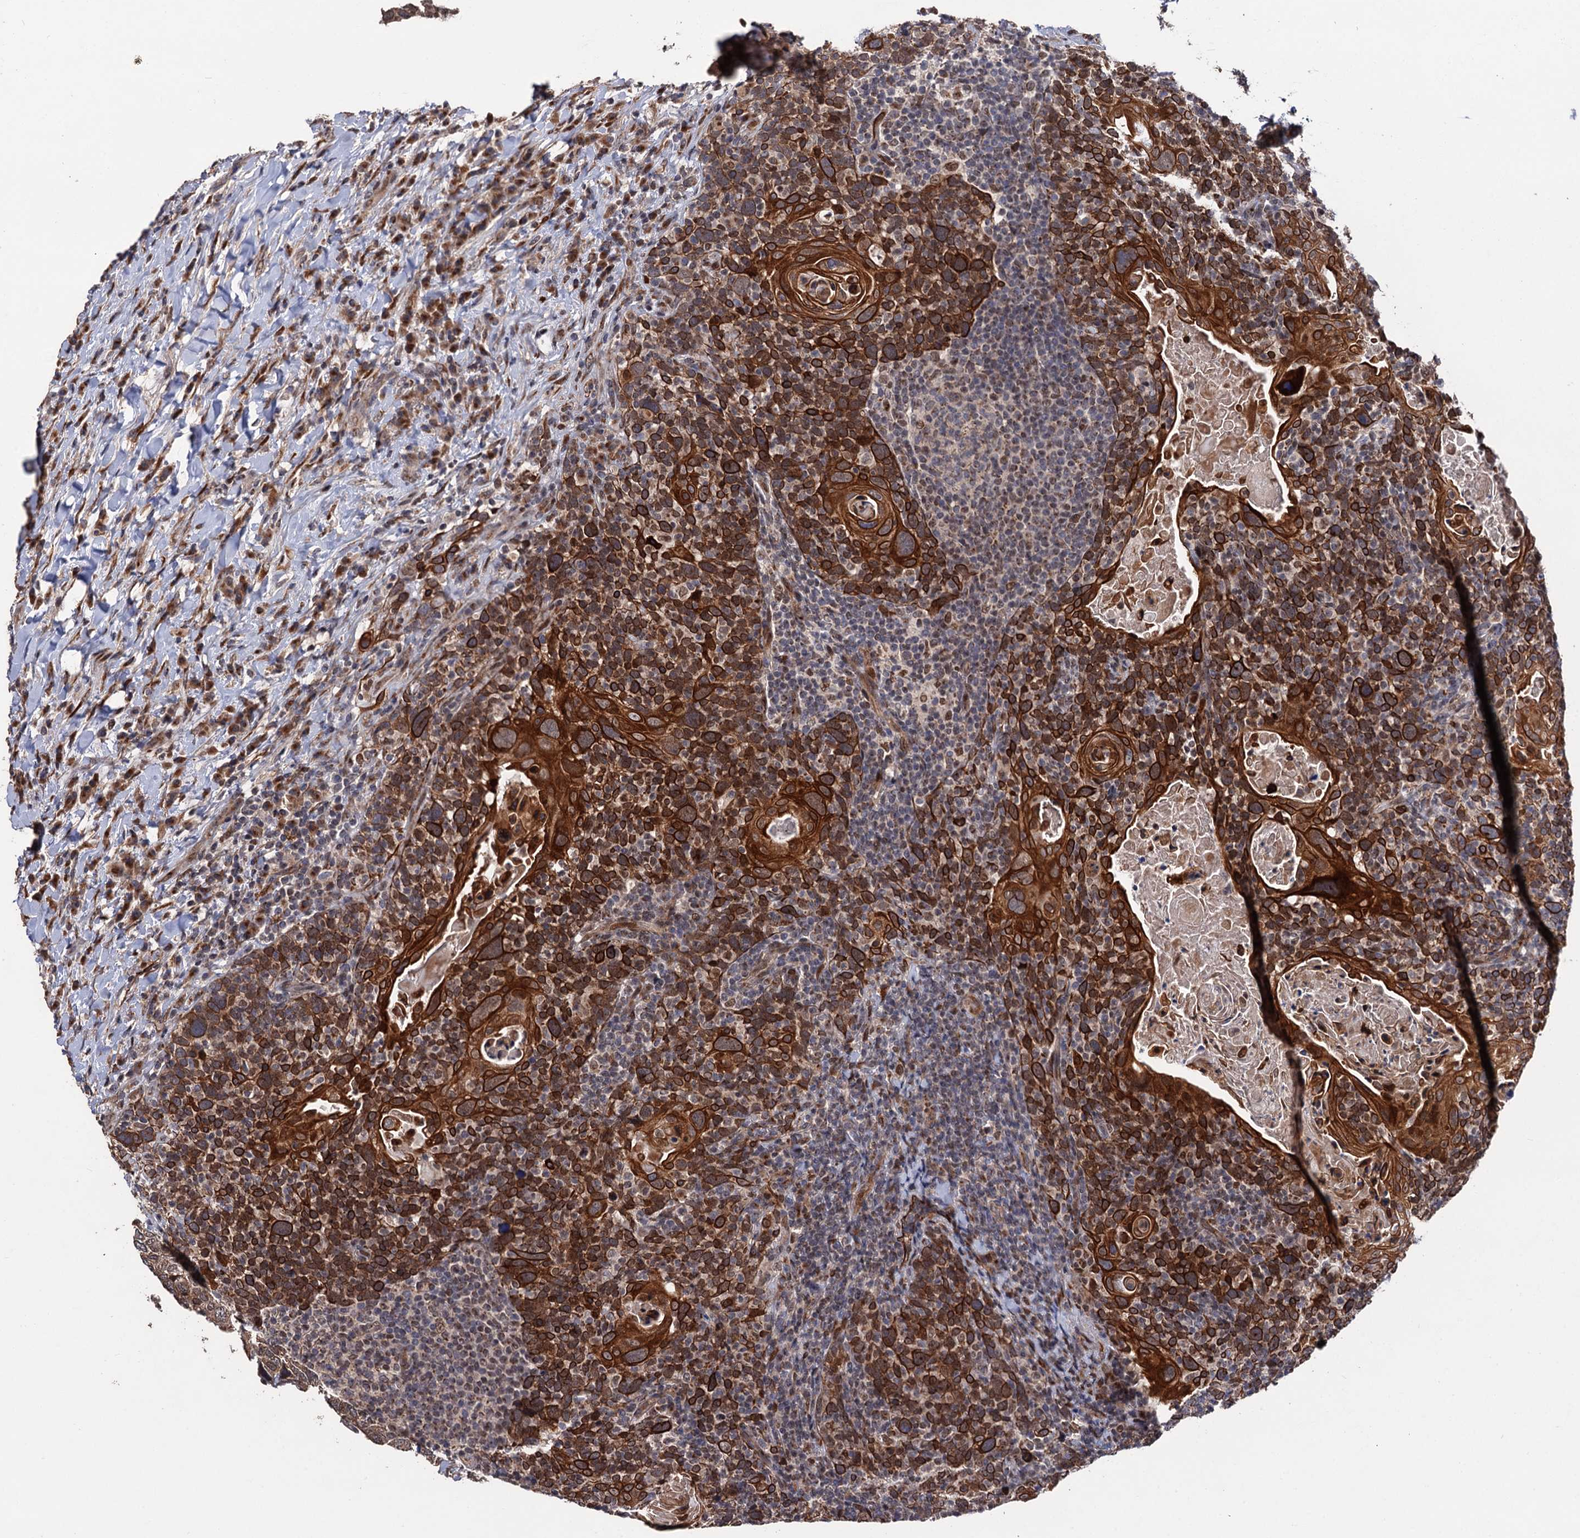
{"staining": {"intensity": "strong", "quantity": ">75%", "location": "cytoplasmic/membranous"}, "tissue": "head and neck cancer", "cell_type": "Tumor cells", "image_type": "cancer", "snomed": [{"axis": "morphology", "description": "Squamous cell carcinoma, NOS"}, {"axis": "morphology", "description": "Squamous cell carcinoma, metastatic, NOS"}, {"axis": "topography", "description": "Lymph node"}, {"axis": "topography", "description": "Head-Neck"}], "caption": "Immunohistochemistry (DAB (3,3'-diaminobenzidine)) staining of human head and neck metastatic squamous cell carcinoma displays strong cytoplasmic/membranous protein staining in approximately >75% of tumor cells. (brown staining indicates protein expression, while blue staining denotes nuclei).", "gene": "LRRC63", "patient": {"sex": "male", "age": 62}}